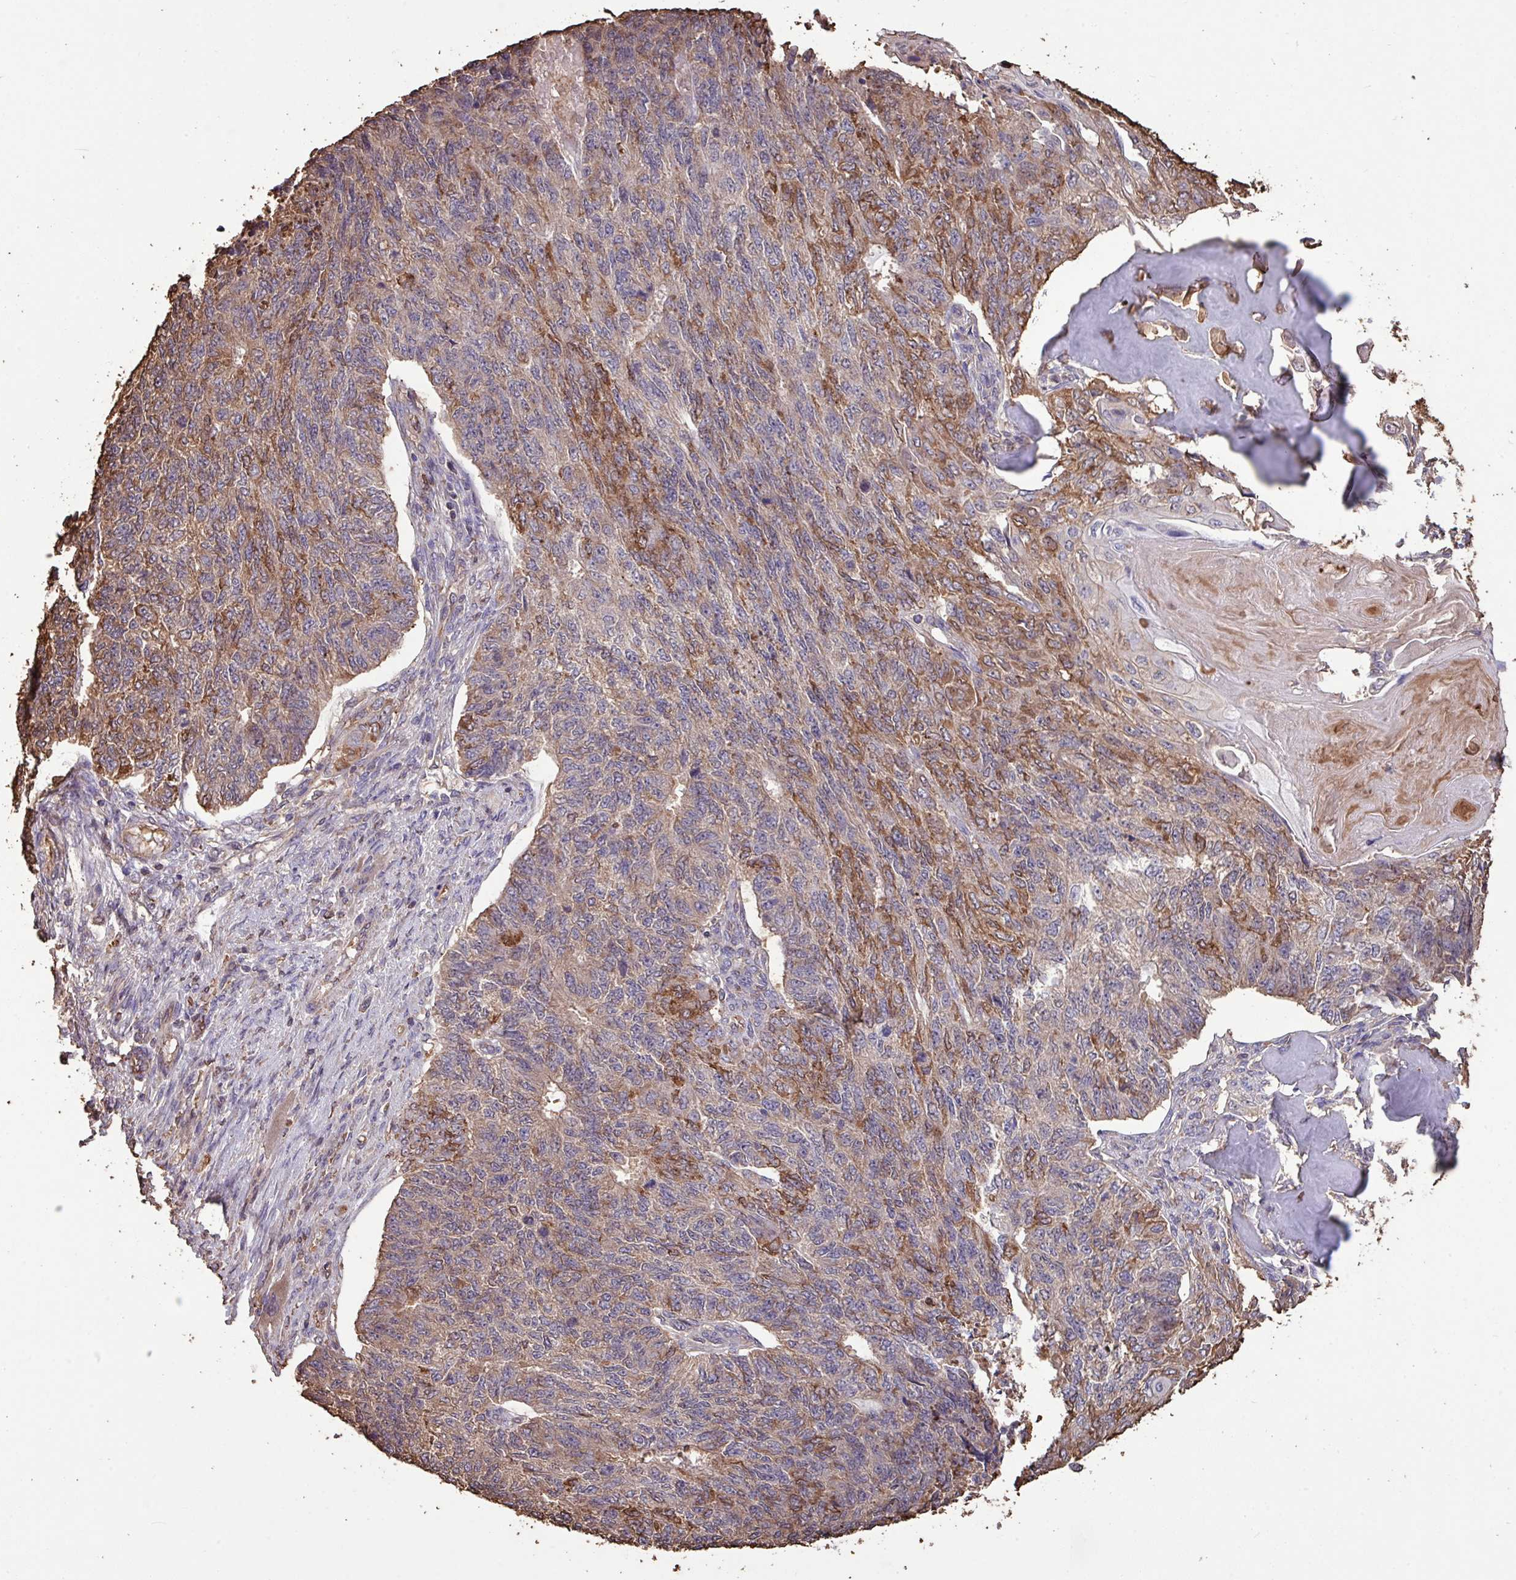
{"staining": {"intensity": "moderate", "quantity": "25%-75%", "location": "cytoplasmic/membranous"}, "tissue": "endometrial cancer", "cell_type": "Tumor cells", "image_type": "cancer", "snomed": [{"axis": "morphology", "description": "Adenocarcinoma, NOS"}, {"axis": "topography", "description": "Endometrium"}], "caption": "Tumor cells demonstrate moderate cytoplasmic/membranous expression in about 25%-75% of cells in endometrial adenocarcinoma.", "gene": "CAMK2B", "patient": {"sex": "female", "age": 32}}